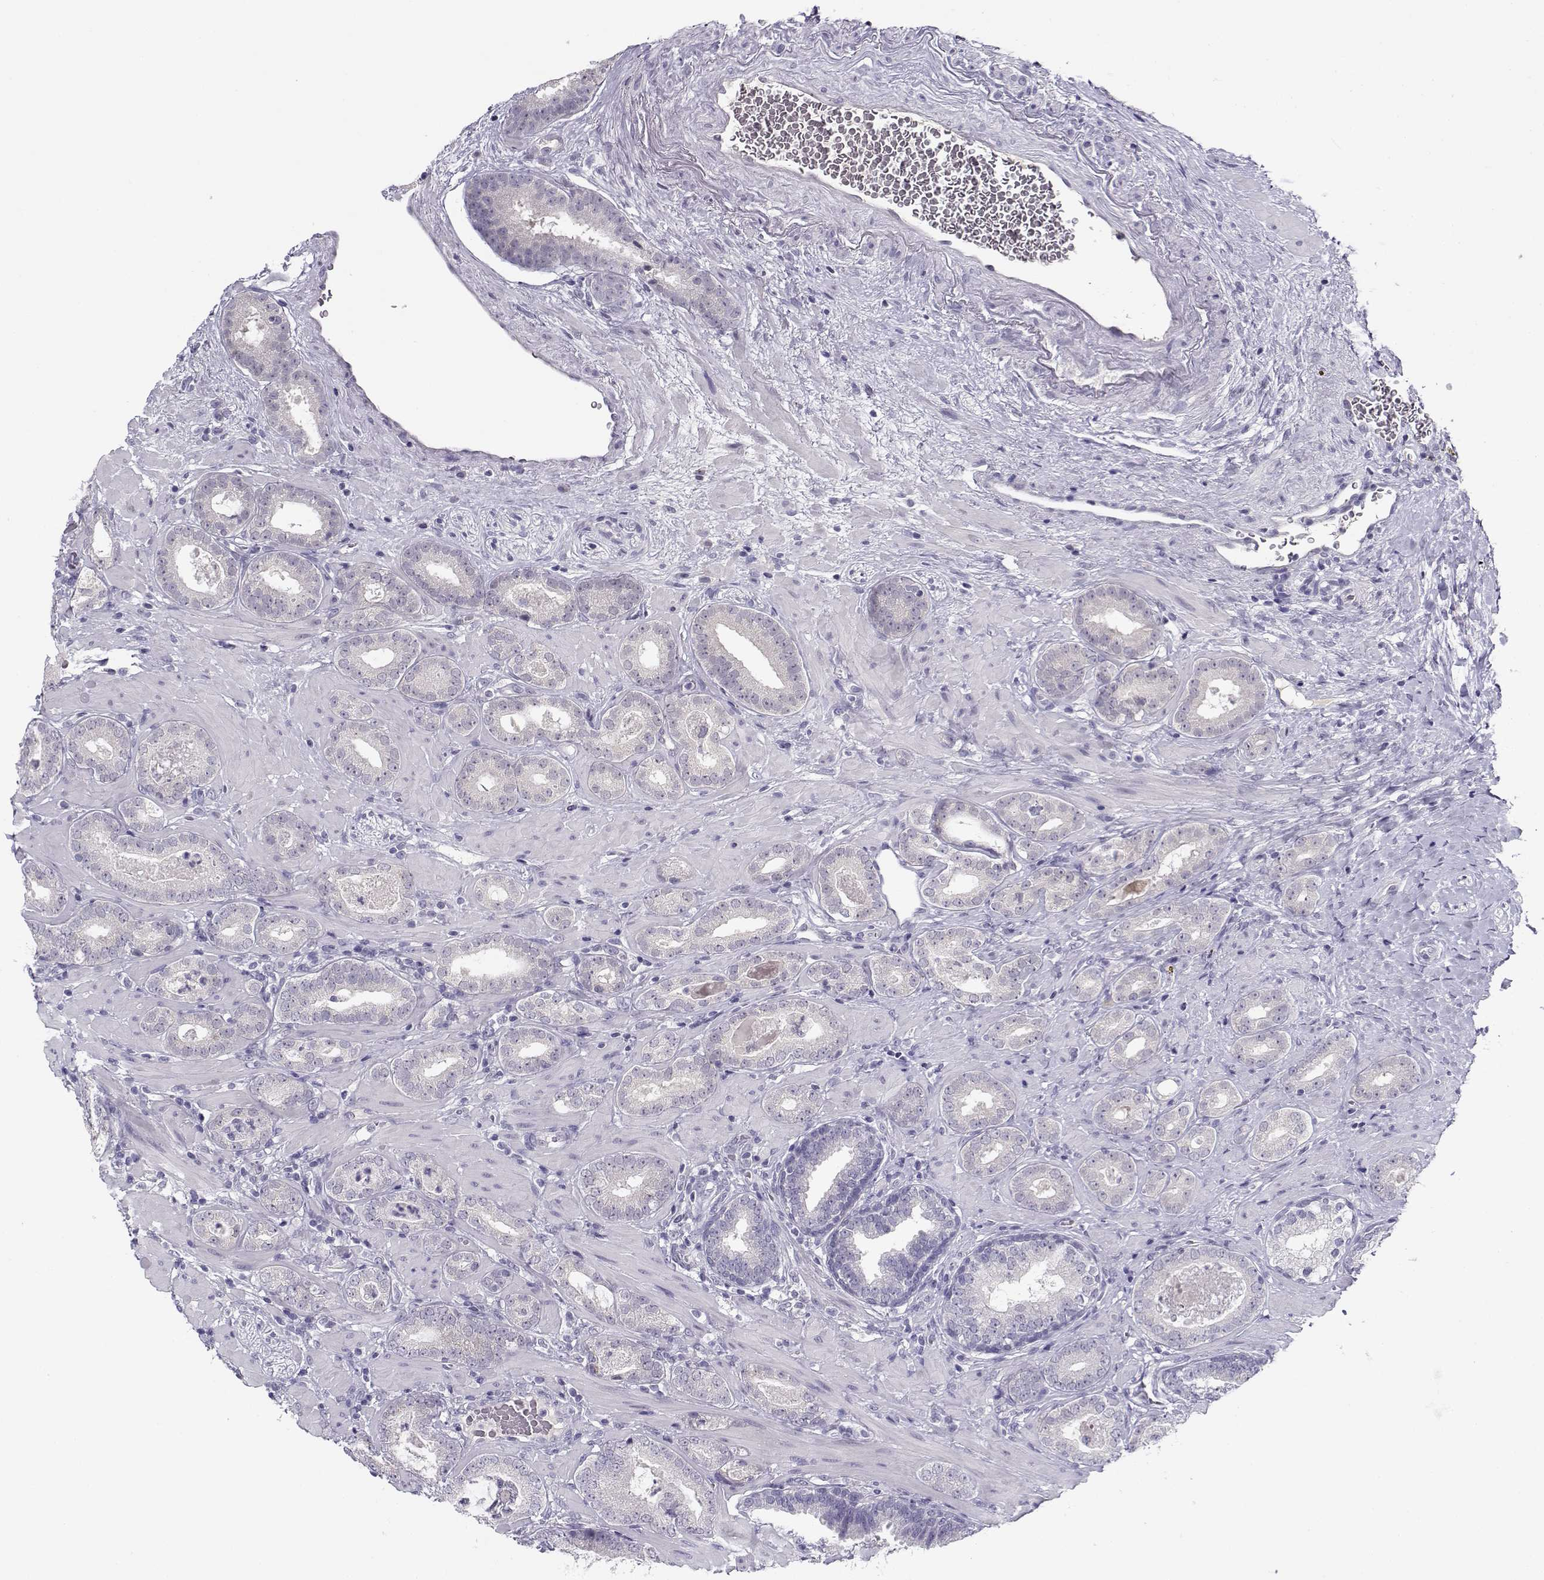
{"staining": {"intensity": "negative", "quantity": "none", "location": "none"}, "tissue": "prostate cancer", "cell_type": "Tumor cells", "image_type": "cancer", "snomed": [{"axis": "morphology", "description": "Adenocarcinoma, Low grade"}, {"axis": "topography", "description": "Prostate"}], "caption": "A histopathology image of human prostate cancer (low-grade adenocarcinoma) is negative for staining in tumor cells.", "gene": "CFAP77", "patient": {"sex": "male", "age": 60}}